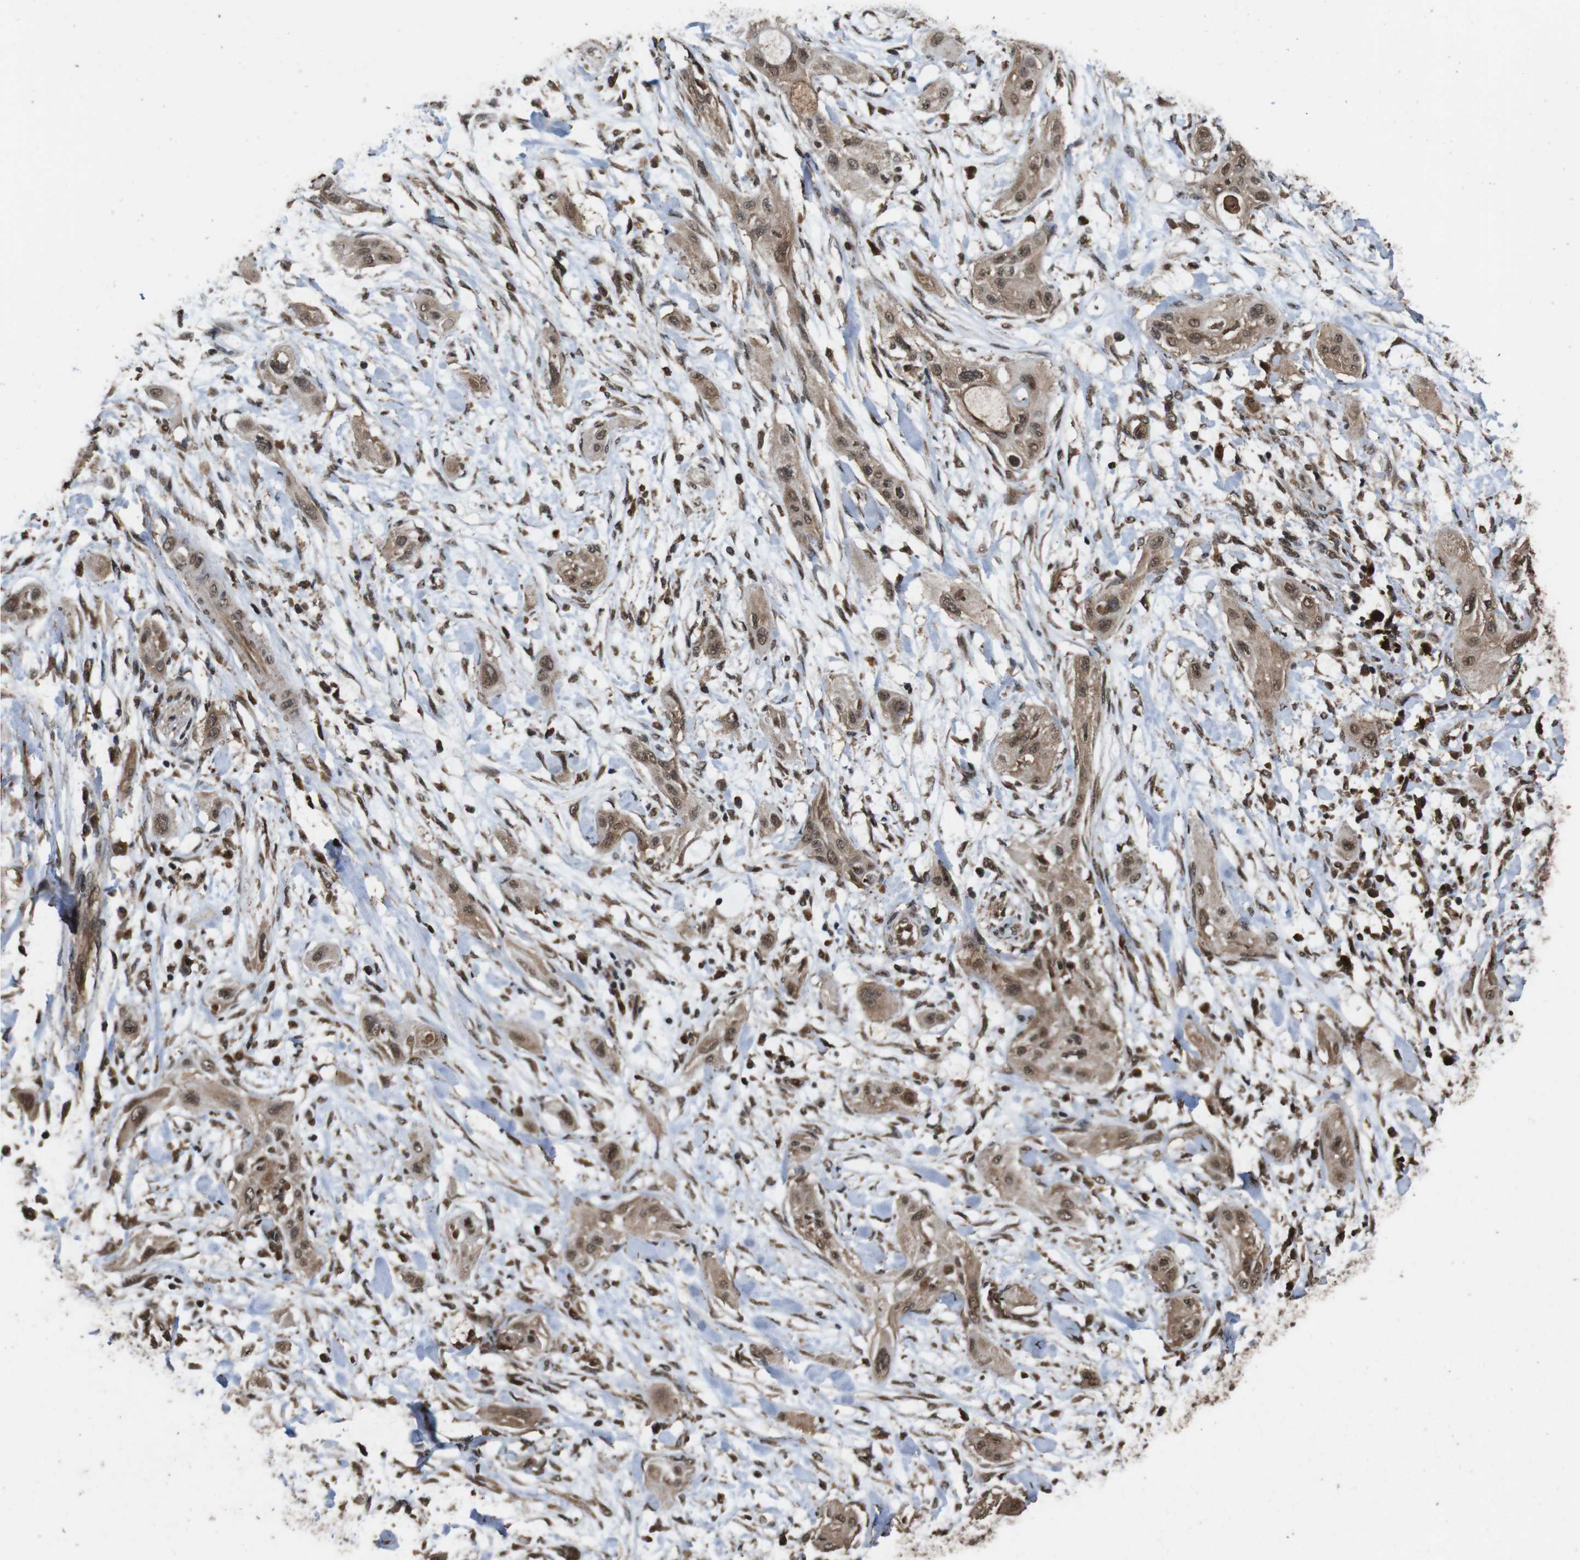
{"staining": {"intensity": "weak", "quantity": ">75%", "location": "cytoplasmic/membranous,nuclear"}, "tissue": "lung cancer", "cell_type": "Tumor cells", "image_type": "cancer", "snomed": [{"axis": "morphology", "description": "Squamous cell carcinoma, NOS"}, {"axis": "topography", "description": "Lung"}], "caption": "Protein staining of lung cancer tissue demonstrates weak cytoplasmic/membranous and nuclear positivity in about >75% of tumor cells.", "gene": "RRAS2", "patient": {"sex": "female", "age": 47}}